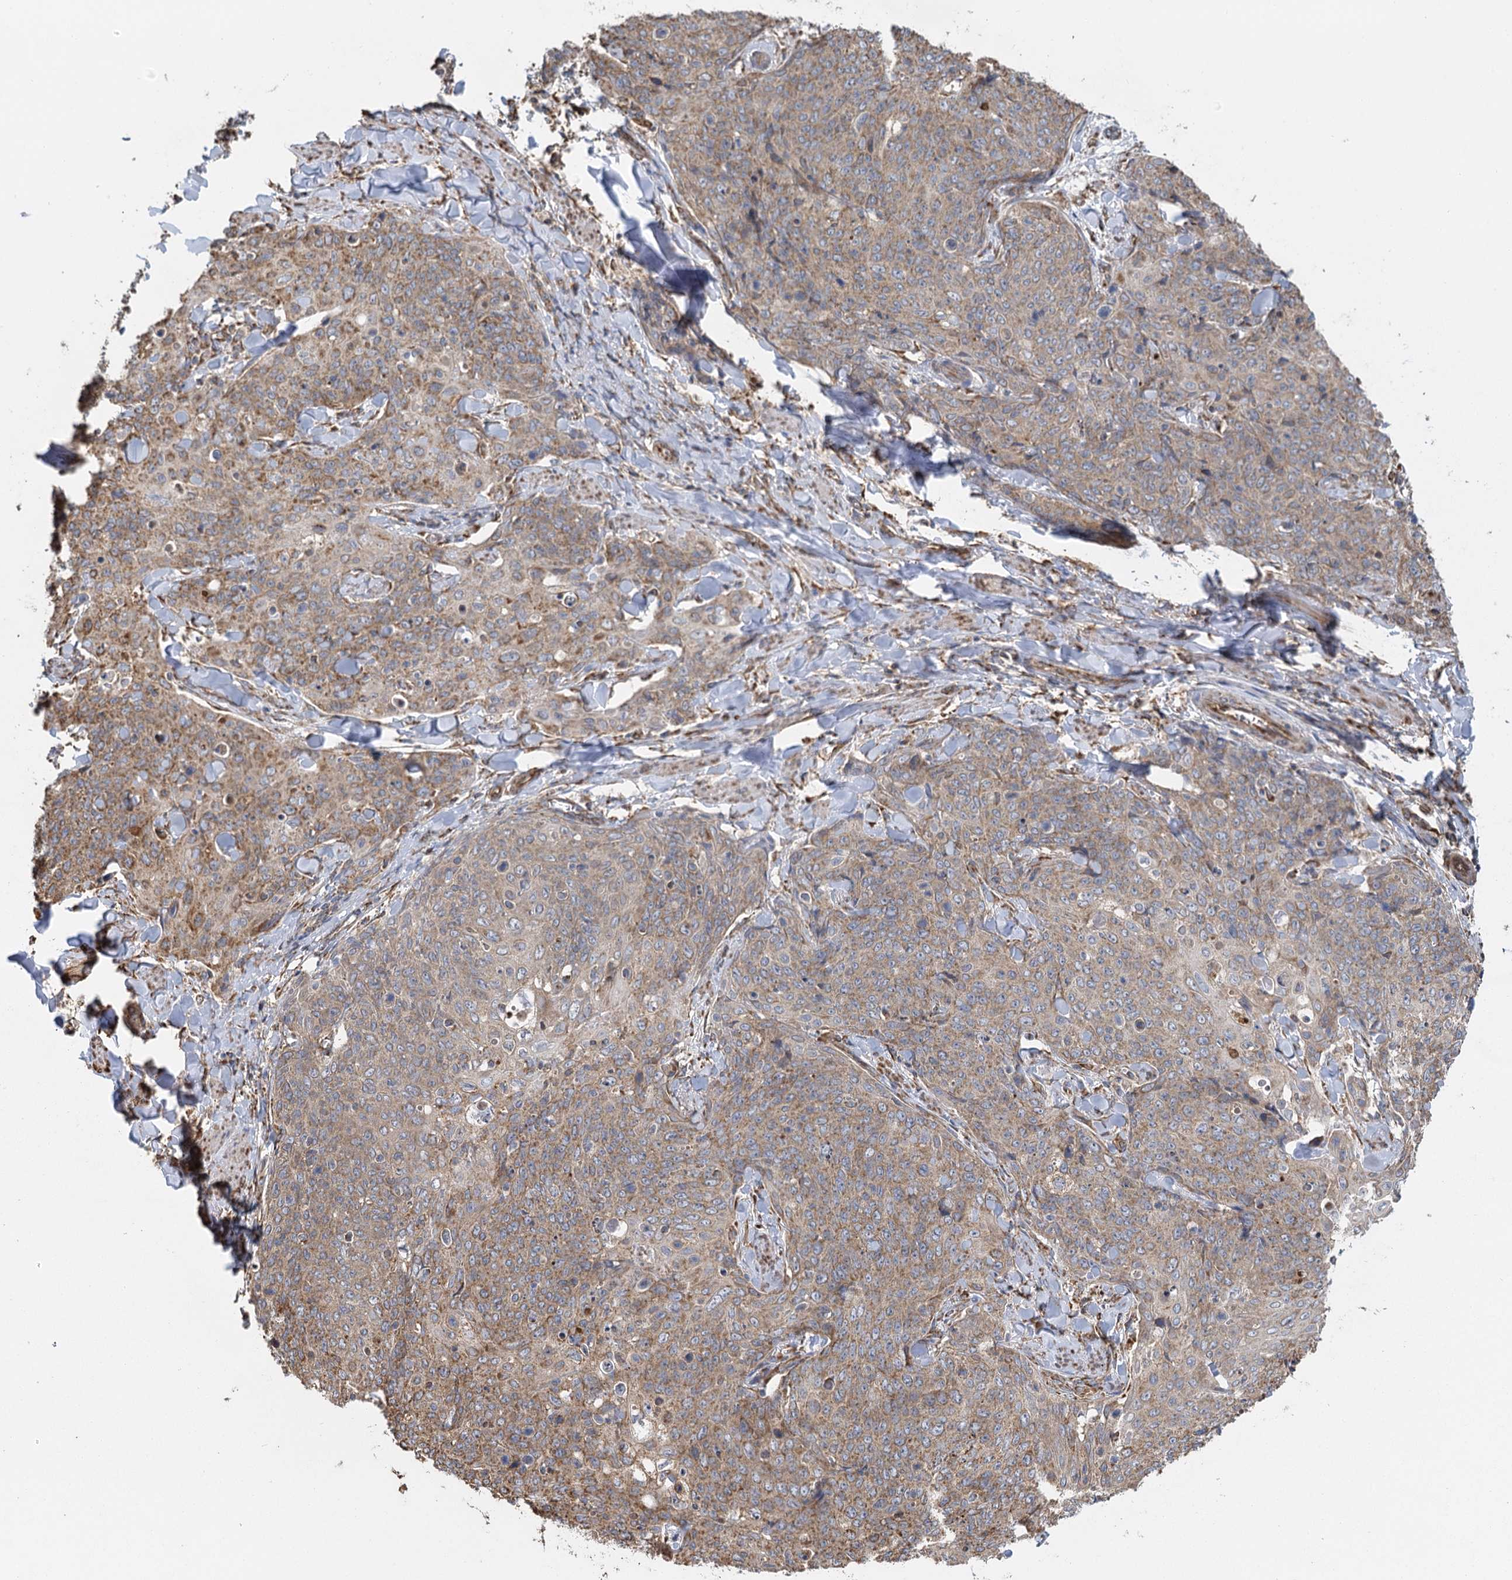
{"staining": {"intensity": "moderate", "quantity": "25%-75%", "location": "cytoplasmic/membranous"}, "tissue": "skin cancer", "cell_type": "Tumor cells", "image_type": "cancer", "snomed": [{"axis": "morphology", "description": "Squamous cell carcinoma, NOS"}, {"axis": "topography", "description": "Skin"}, {"axis": "topography", "description": "Vulva"}], "caption": "Protein staining of squamous cell carcinoma (skin) tissue displays moderate cytoplasmic/membranous positivity in approximately 25%-75% of tumor cells.", "gene": "IL11RA", "patient": {"sex": "female", "age": 85}}